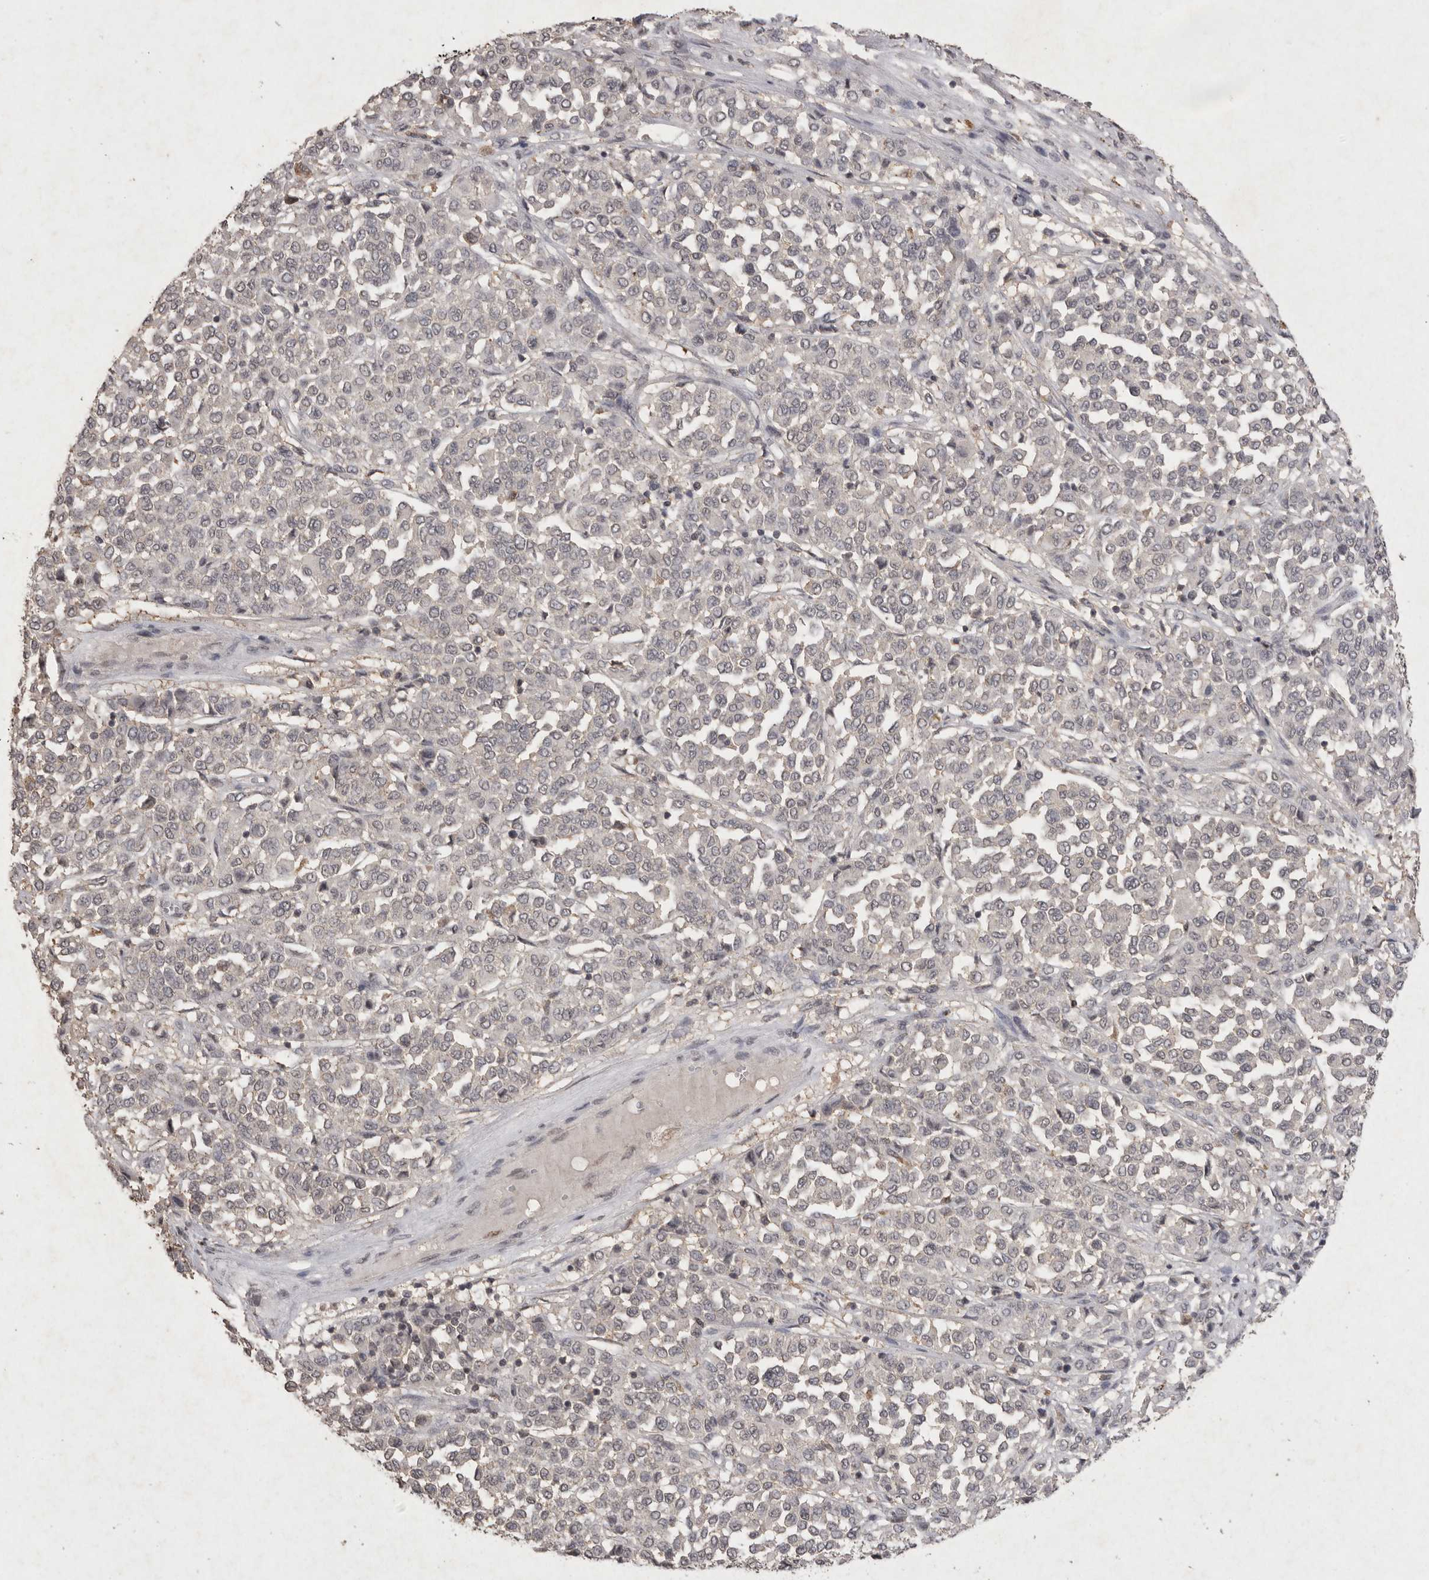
{"staining": {"intensity": "negative", "quantity": "none", "location": "none"}, "tissue": "melanoma", "cell_type": "Tumor cells", "image_type": "cancer", "snomed": [{"axis": "morphology", "description": "Malignant melanoma, Metastatic site"}, {"axis": "topography", "description": "Pancreas"}], "caption": "This is an immunohistochemistry (IHC) micrograph of human malignant melanoma (metastatic site). There is no expression in tumor cells.", "gene": "APLNR", "patient": {"sex": "female", "age": 30}}